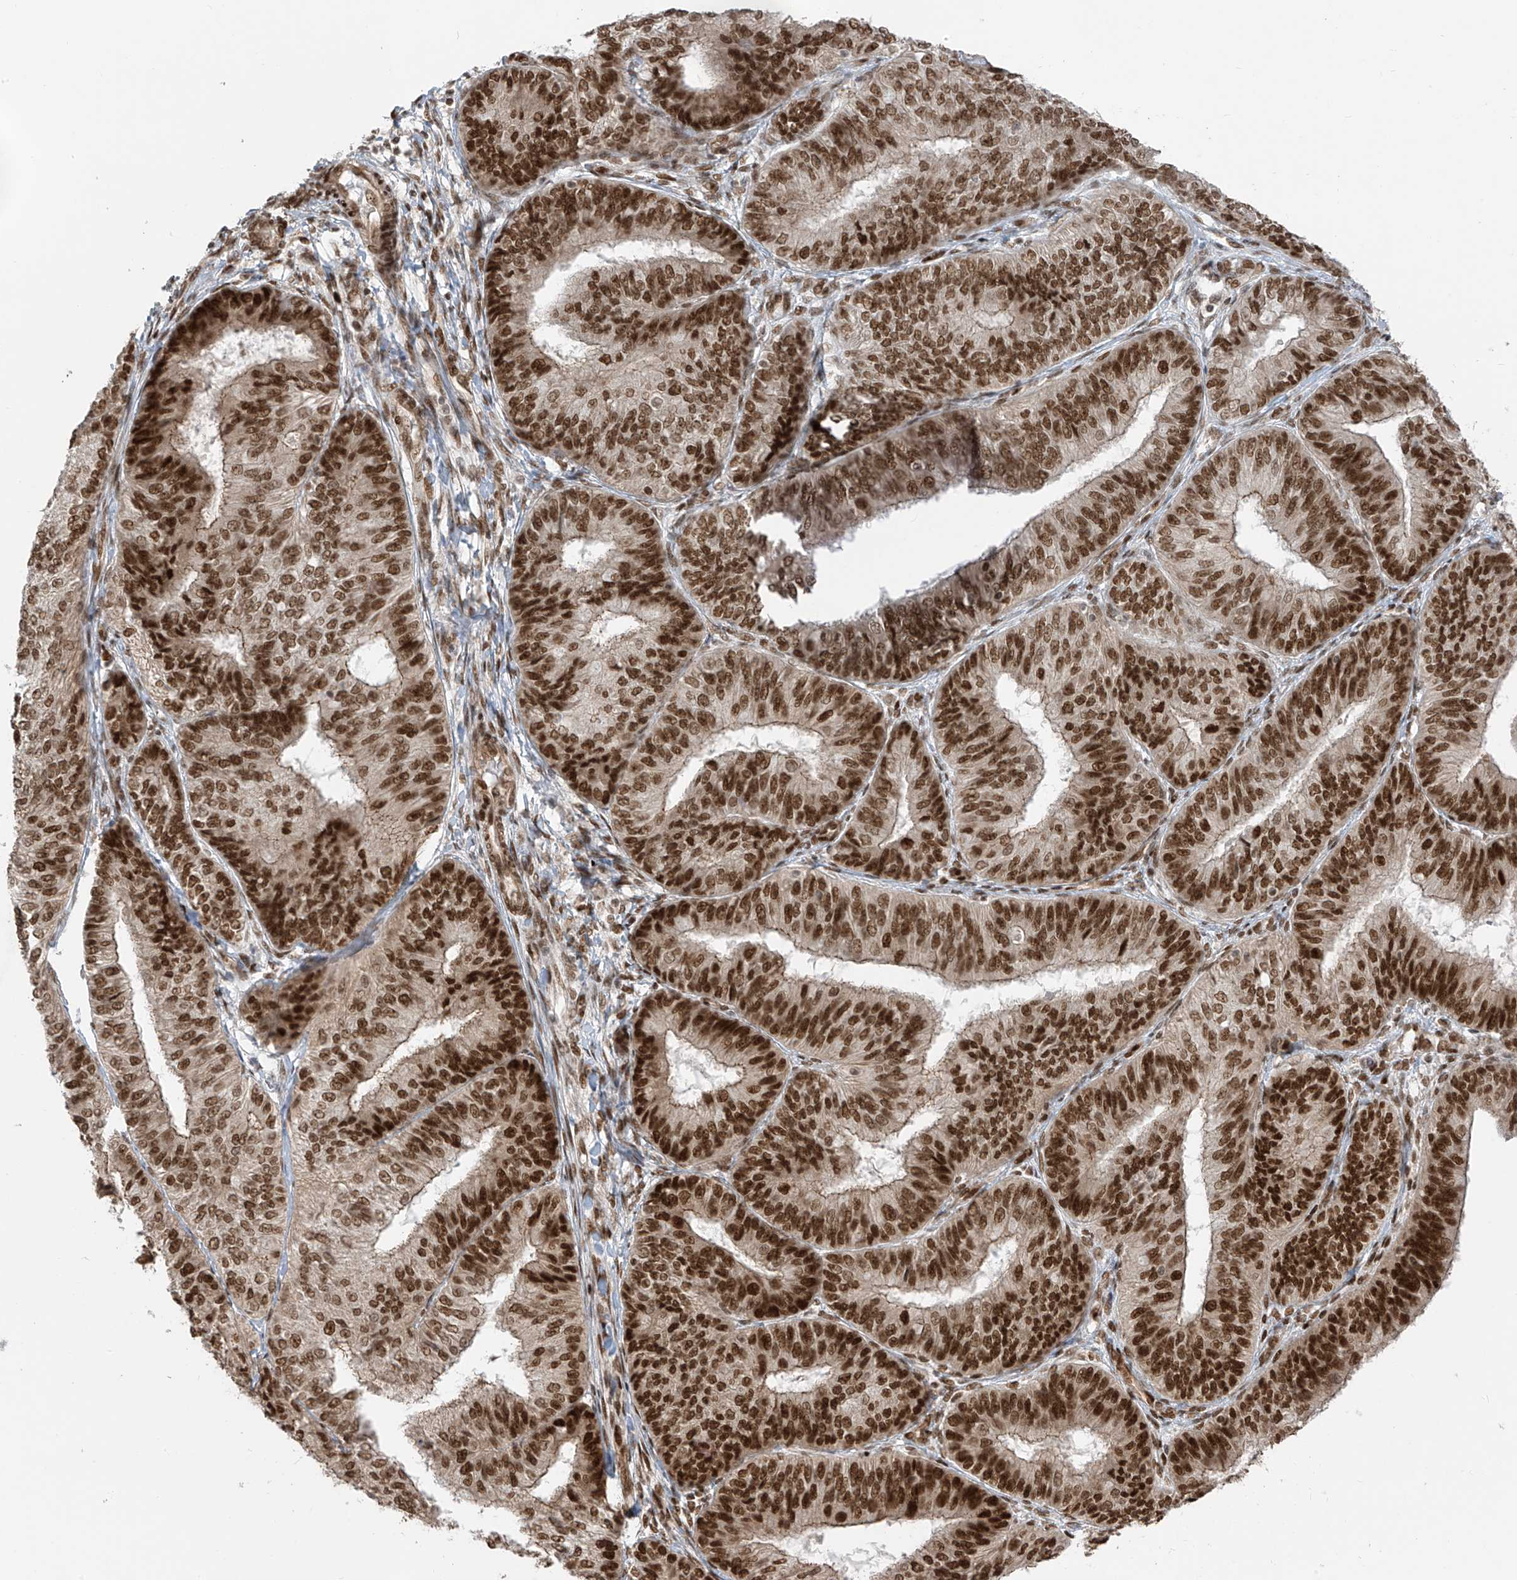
{"staining": {"intensity": "strong", "quantity": ">75%", "location": "nuclear"}, "tissue": "endometrial cancer", "cell_type": "Tumor cells", "image_type": "cancer", "snomed": [{"axis": "morphology", "description": "Adenocarcinoma, NOS"}, {"axis": "topography", "description": "Endometrium"}], "caption": "The micrograph shows immunohistochemical staining of endometrial cancer (adenocarcinoma). There is strong nuclear expression is appreciated in approximately >75% of tumor cells. Immunohistochemistry (ihc) stains the protein in brown and the nuclei are stained blue.", "gene": "ARHGEF3", "patient": {"sex": "female", "age": 58}}